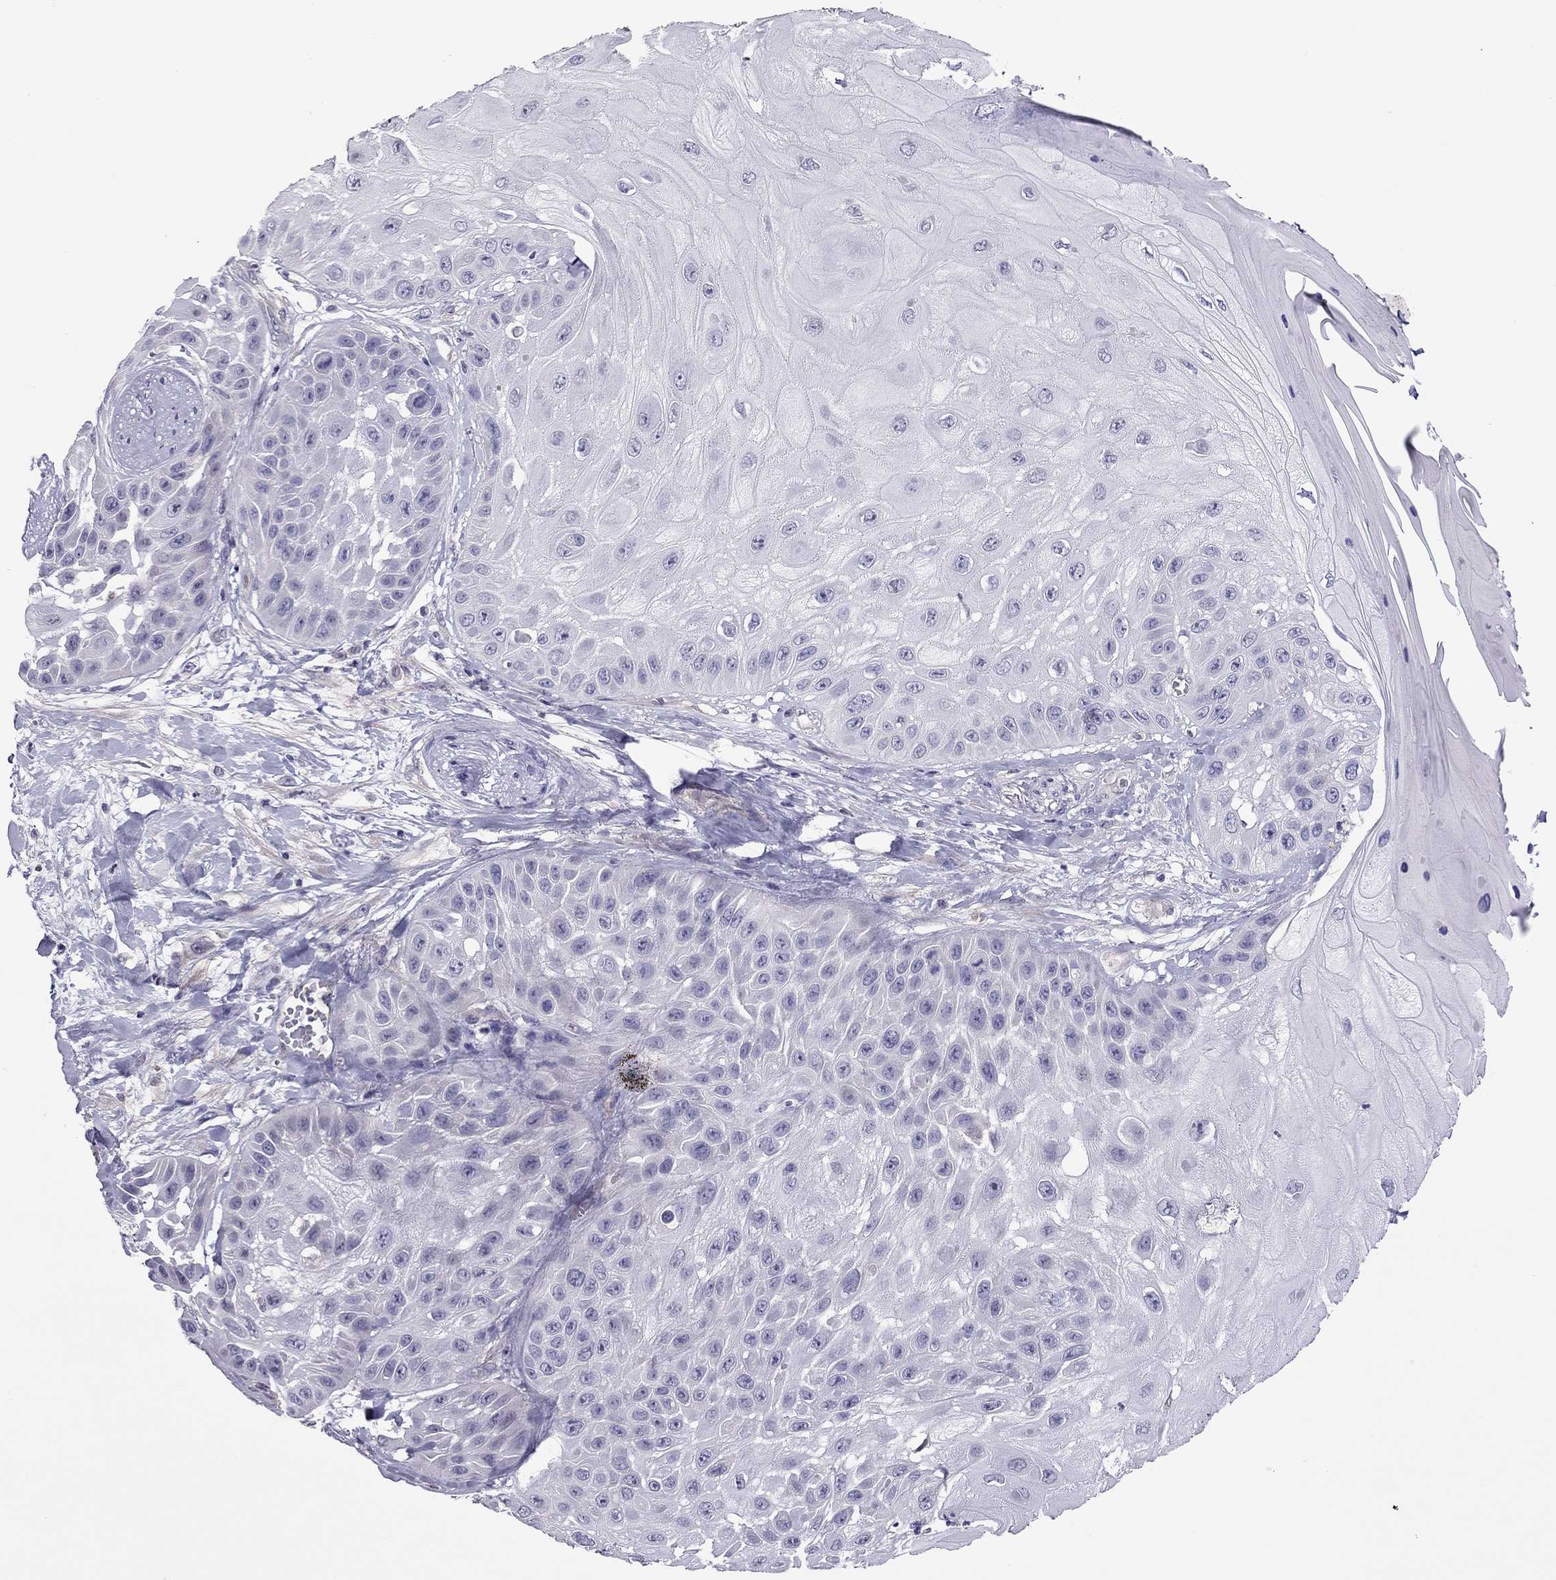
{"staining": {"intensity": "negative", "quantity": "none", "location": "none"}, "tissue": "skin cancer", "cell_type": "Tumor cells", "image_type": "cancer", "snomed": [{"axis": "morphology", "description": "Normal tissue, NOS"}, {"axis": "morphology", "description": "Squamous cell carcinoma, NOS"}, {"axis": "topography", "description": "Skin"}], "caption": "Skin cancer stained for a protein using immunohistochemistry (IHC) exhibits no staining tumor cells.", "gene": "SLC16A8", "patient": {"sex": "male", "age": 79}}